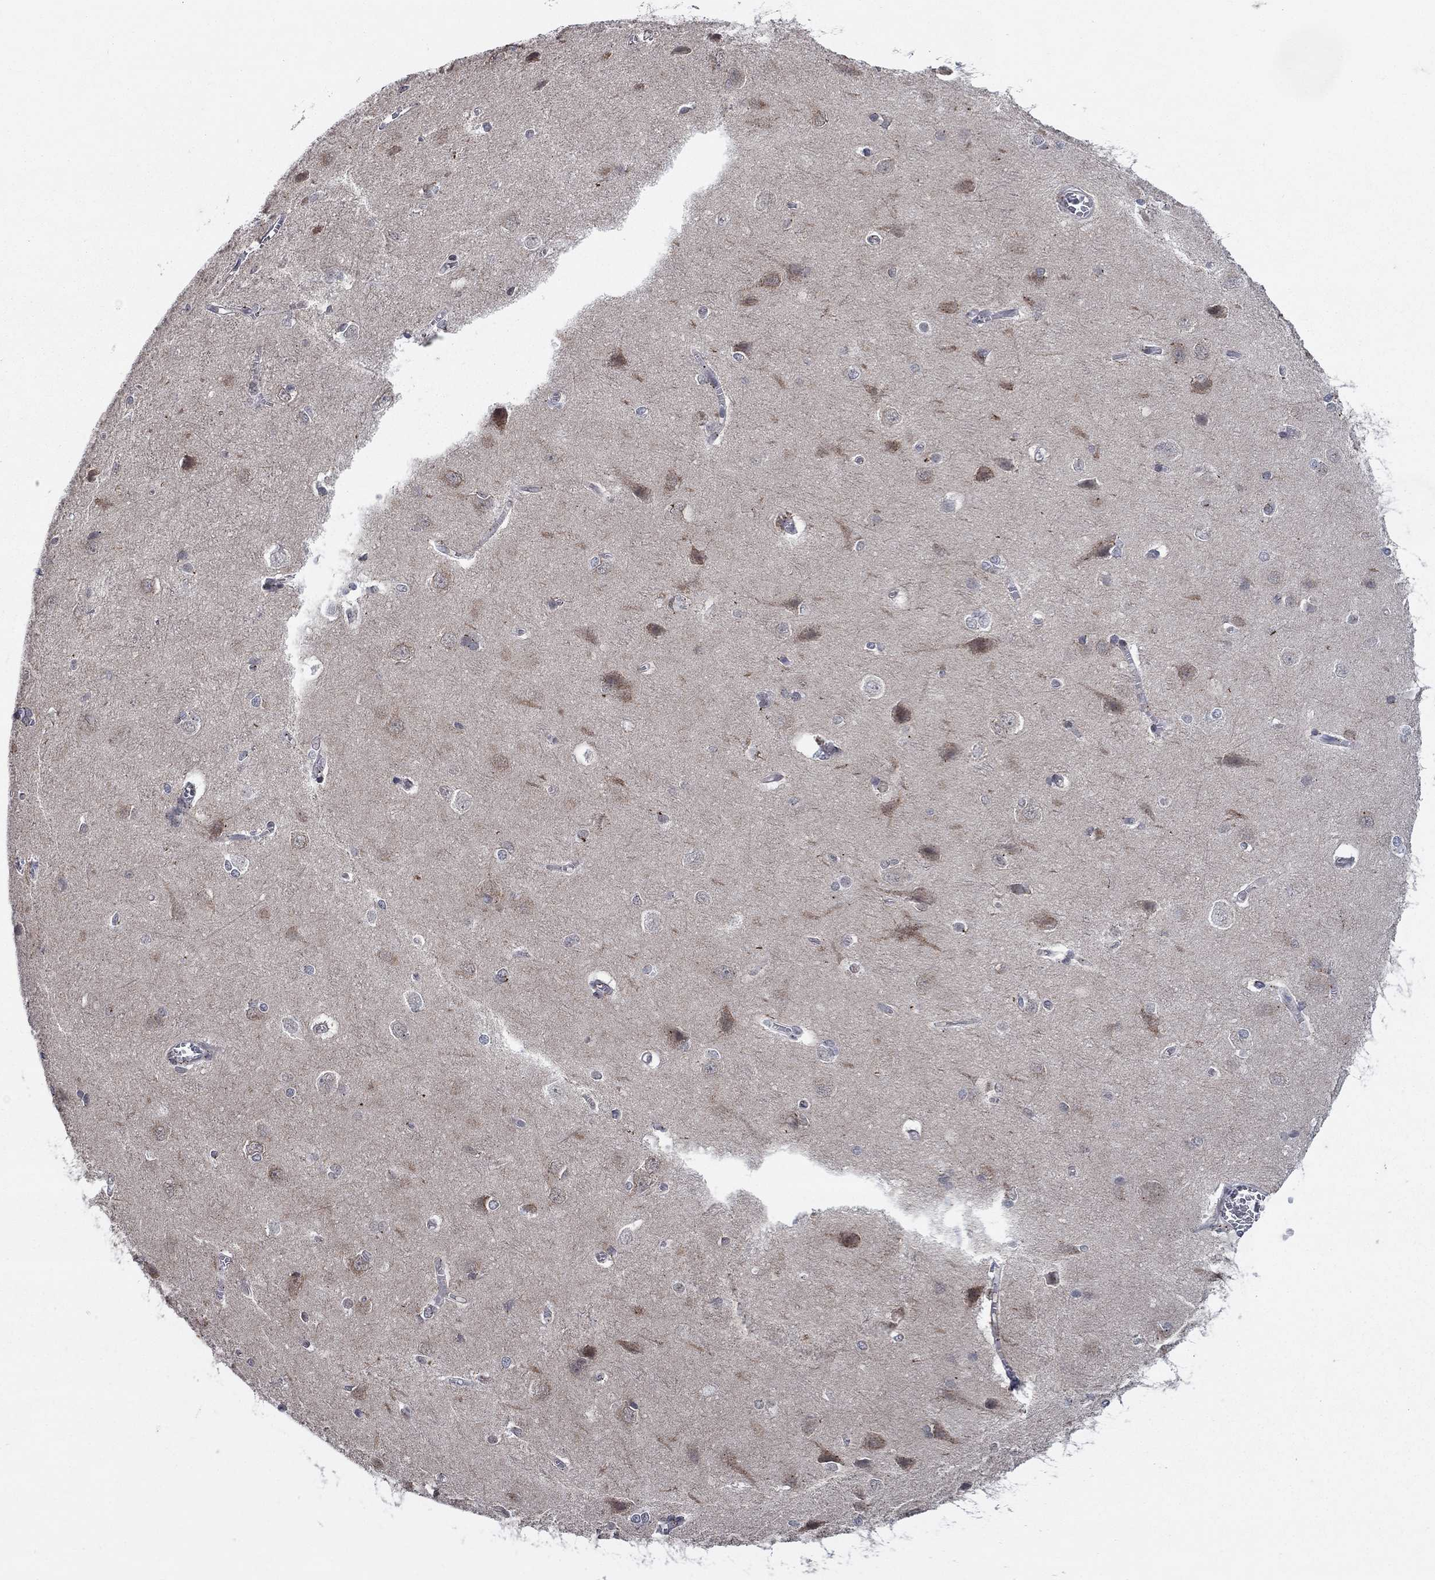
{"staining": {"intensity": "negative", "quantity": "none", "location": "none"}, "tissue": "cerebral cortex", "cell_type": "Endothelial cells", "image_type": "normal", "snomed": [{"axis": "morphology", "description": "Normal tissue, NOS"}, {"axis": "topography", "description": "Cerebral cortex"}], "caption": "A high-resolution image shows IHC staining of benign cerebral cortex, which displays no significant expression in endothelial cells. (Immunohistochemistry, brightfield microscopy, high magnification).", "gene": "SH3RF1", "patient": {"sex": "male", "age": 37}}